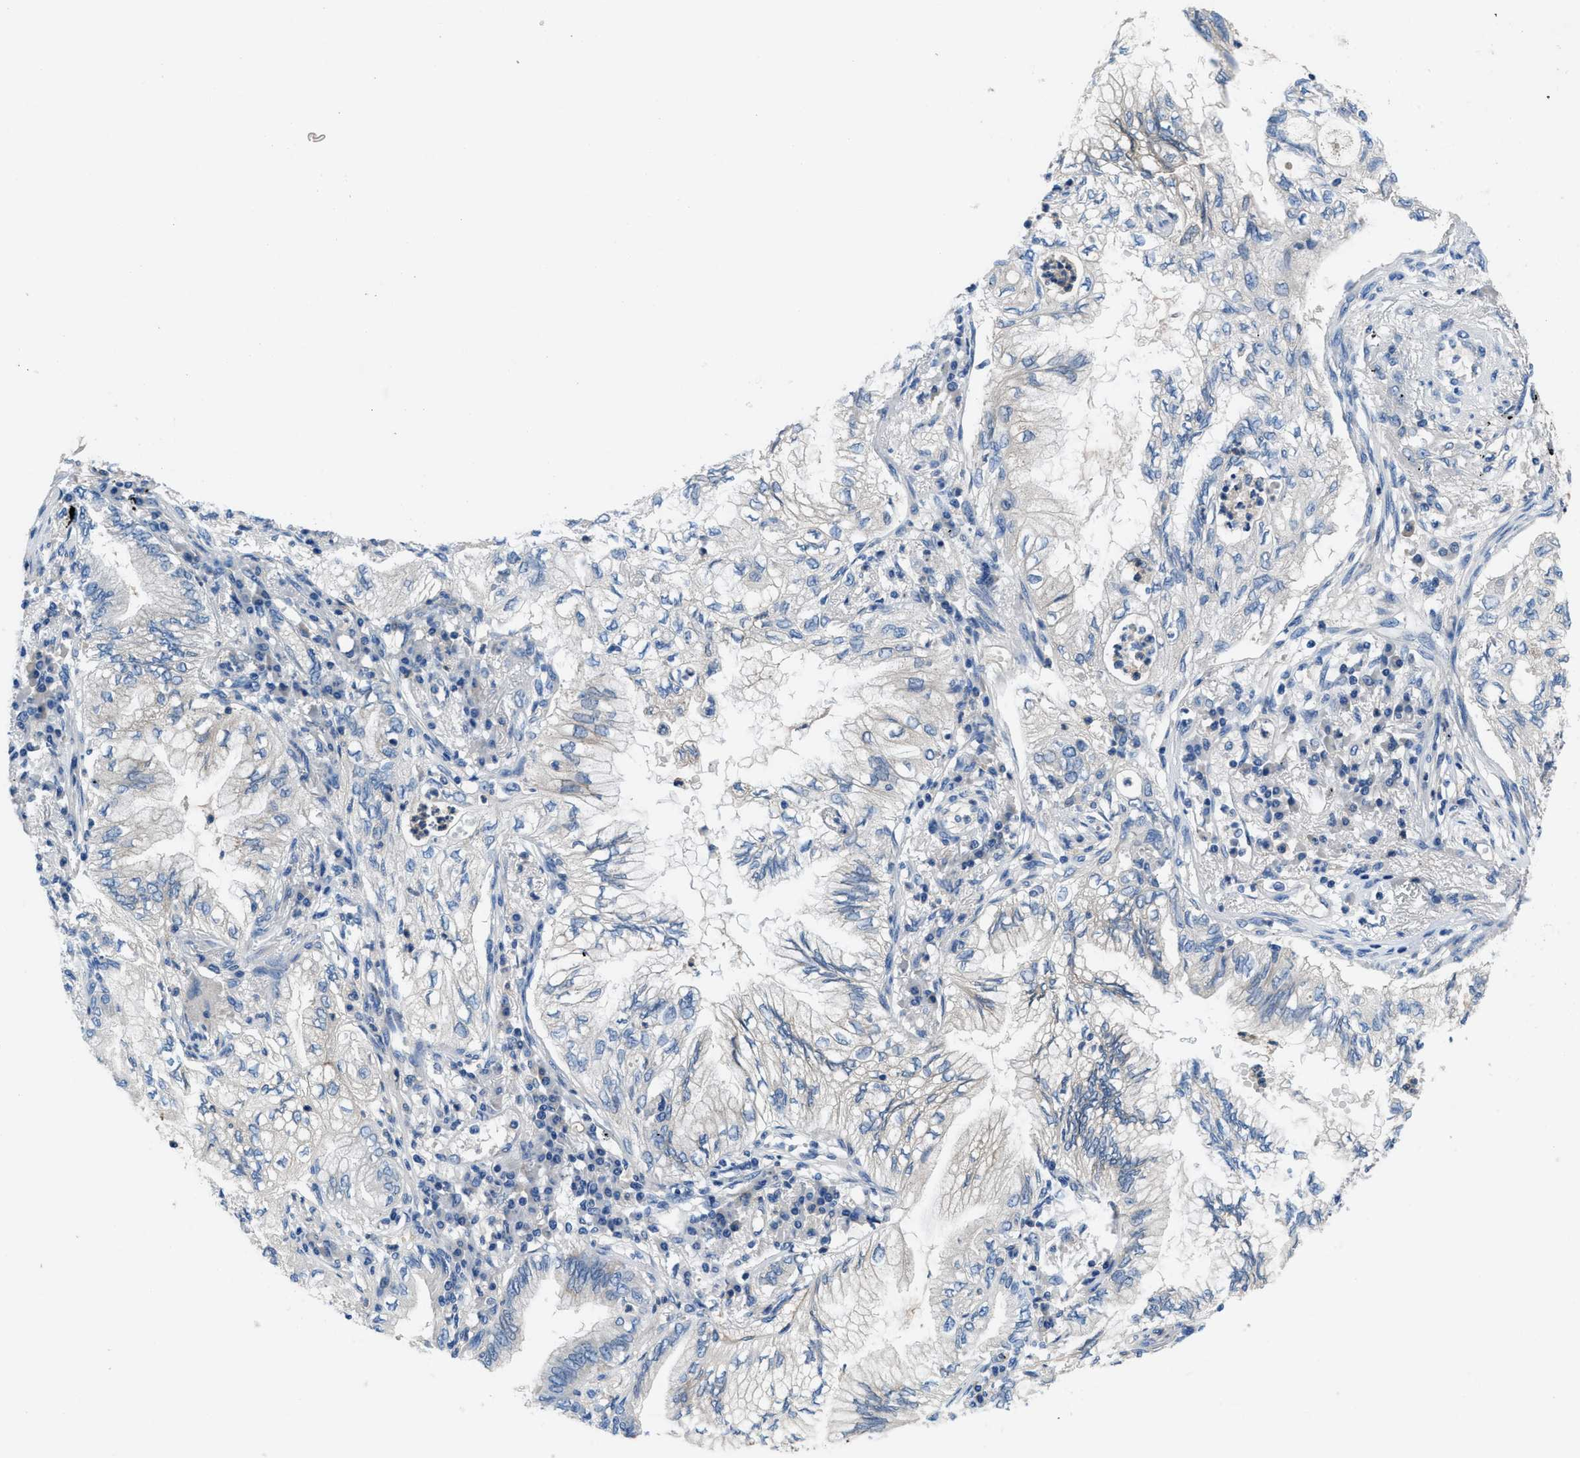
{"staining": {"intensity": "negative", "quantity": "none", "location": "none"}, "tissue": "lung cancer", "cell_type": "Tumor cells", "image_type": "cancer", "snomed": [{"axis": "morphology", "description": "Normal tissue, NOS"}, {"axis": "morphology", "description": "Adenocarcinoma, NOS"}, {"axis": "topography", "description": "Bronchus"}, {"axis": "topography", "description": "Lung"}], "caption": "A histopathology image of human lung cancer is negative for staining in tumor cells.", "gene": "PGR", "patient": {"sex": "female", "age": 70}}